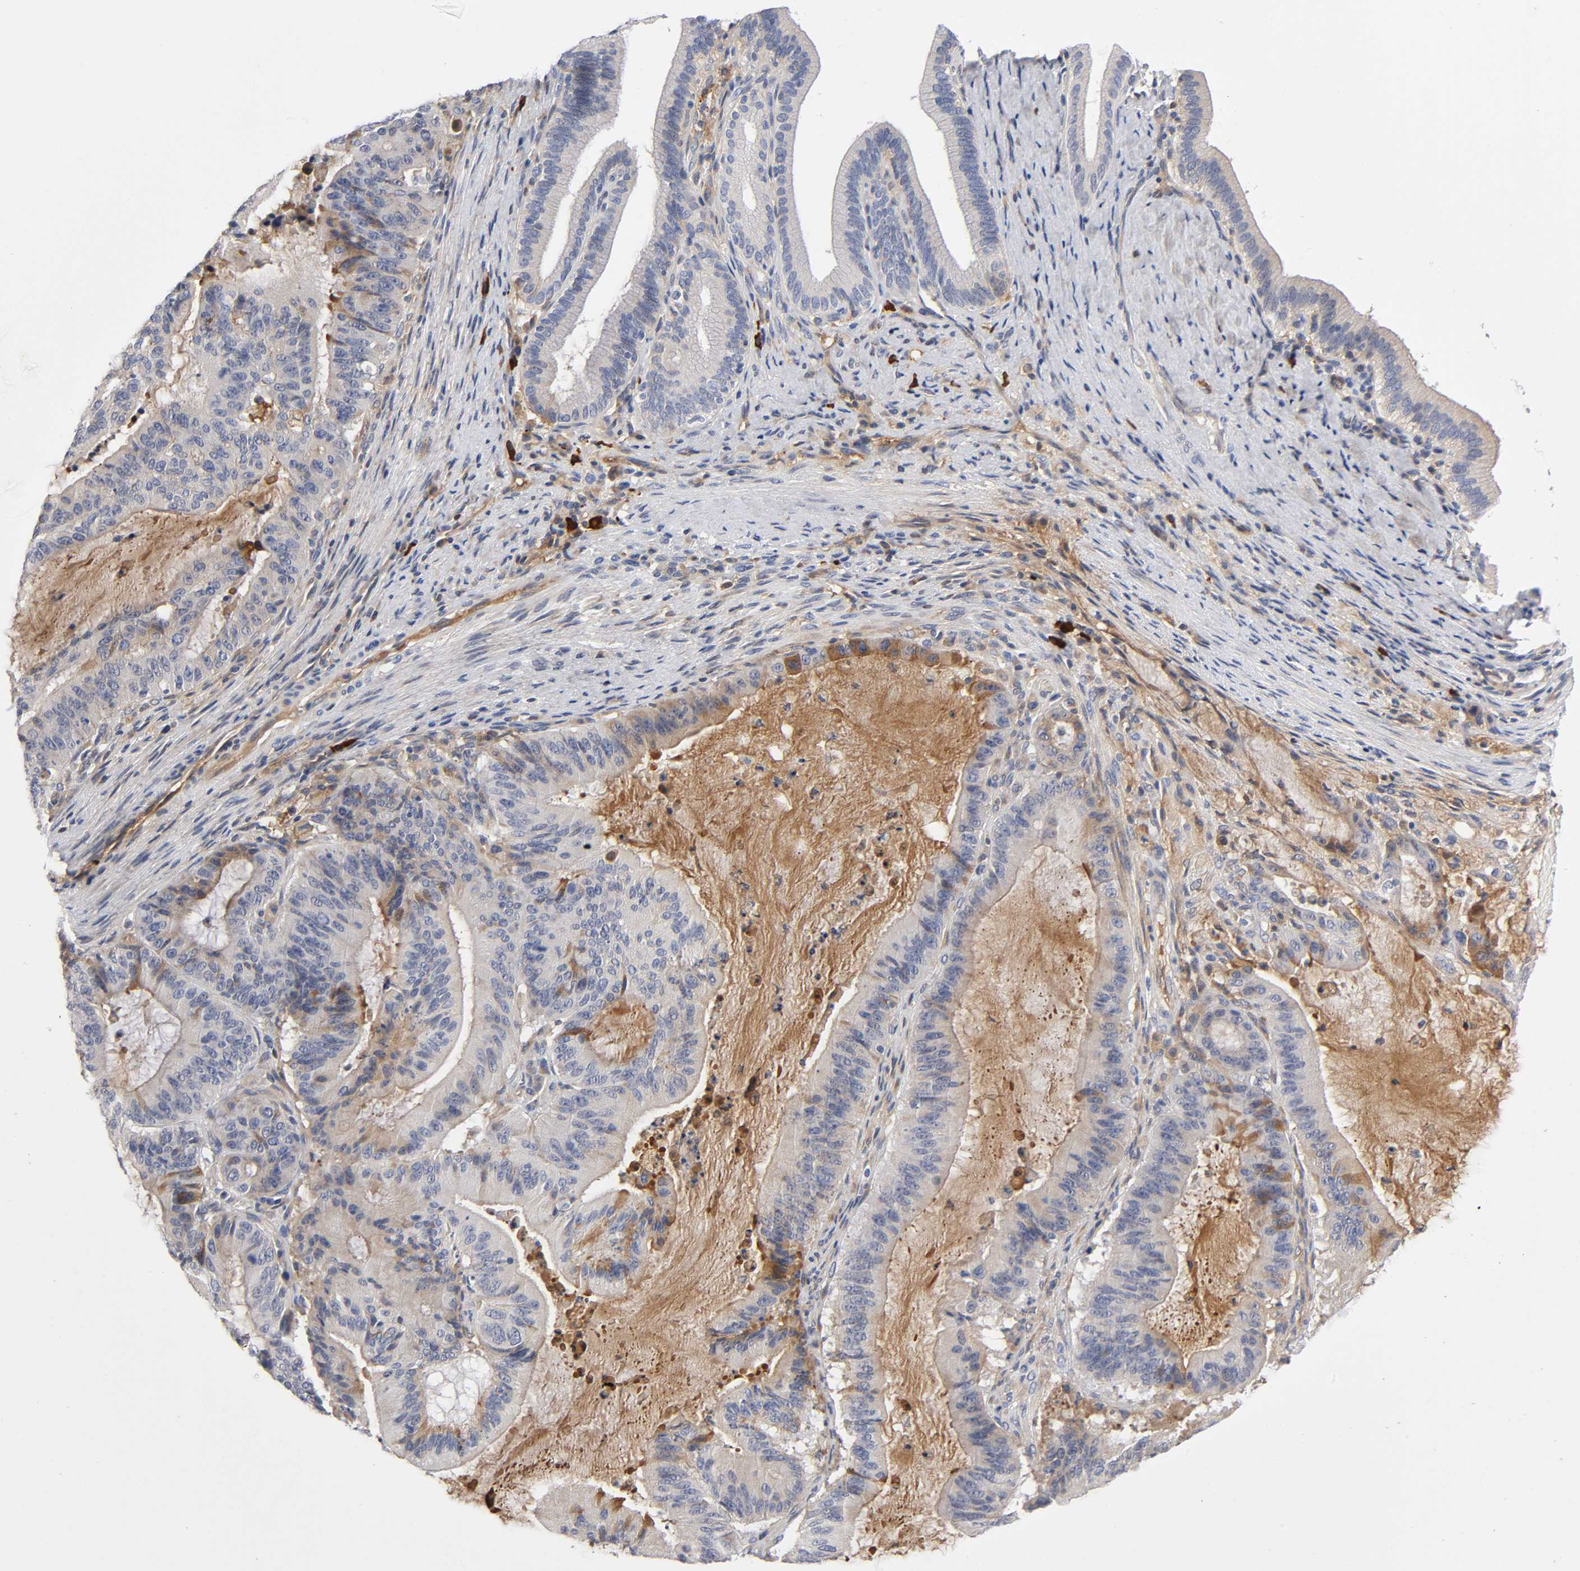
{"staining": {"intensity": "weak", "quantity": ">75%", "location": "cytoplasmic/membranous"}, "tissue": "liver cancer", "cell_type": "Tumor cells", "image_type": "cancer", "snomed": [{"axis": "morphology", "description": "Cholangiocarcinoma"}, {"axis": "topography", "description": "Liver"}], "caption": "Brown immunohistochemical staining in liver cholangiocarcinoma shows weak cytoplasmic/membranous expression in about >75% of tumor cells. (DAB IHC with brightfield microscopy, high magnification).", "gene": "NOVA1", "patient": {"sex": "female", "age": 73}}